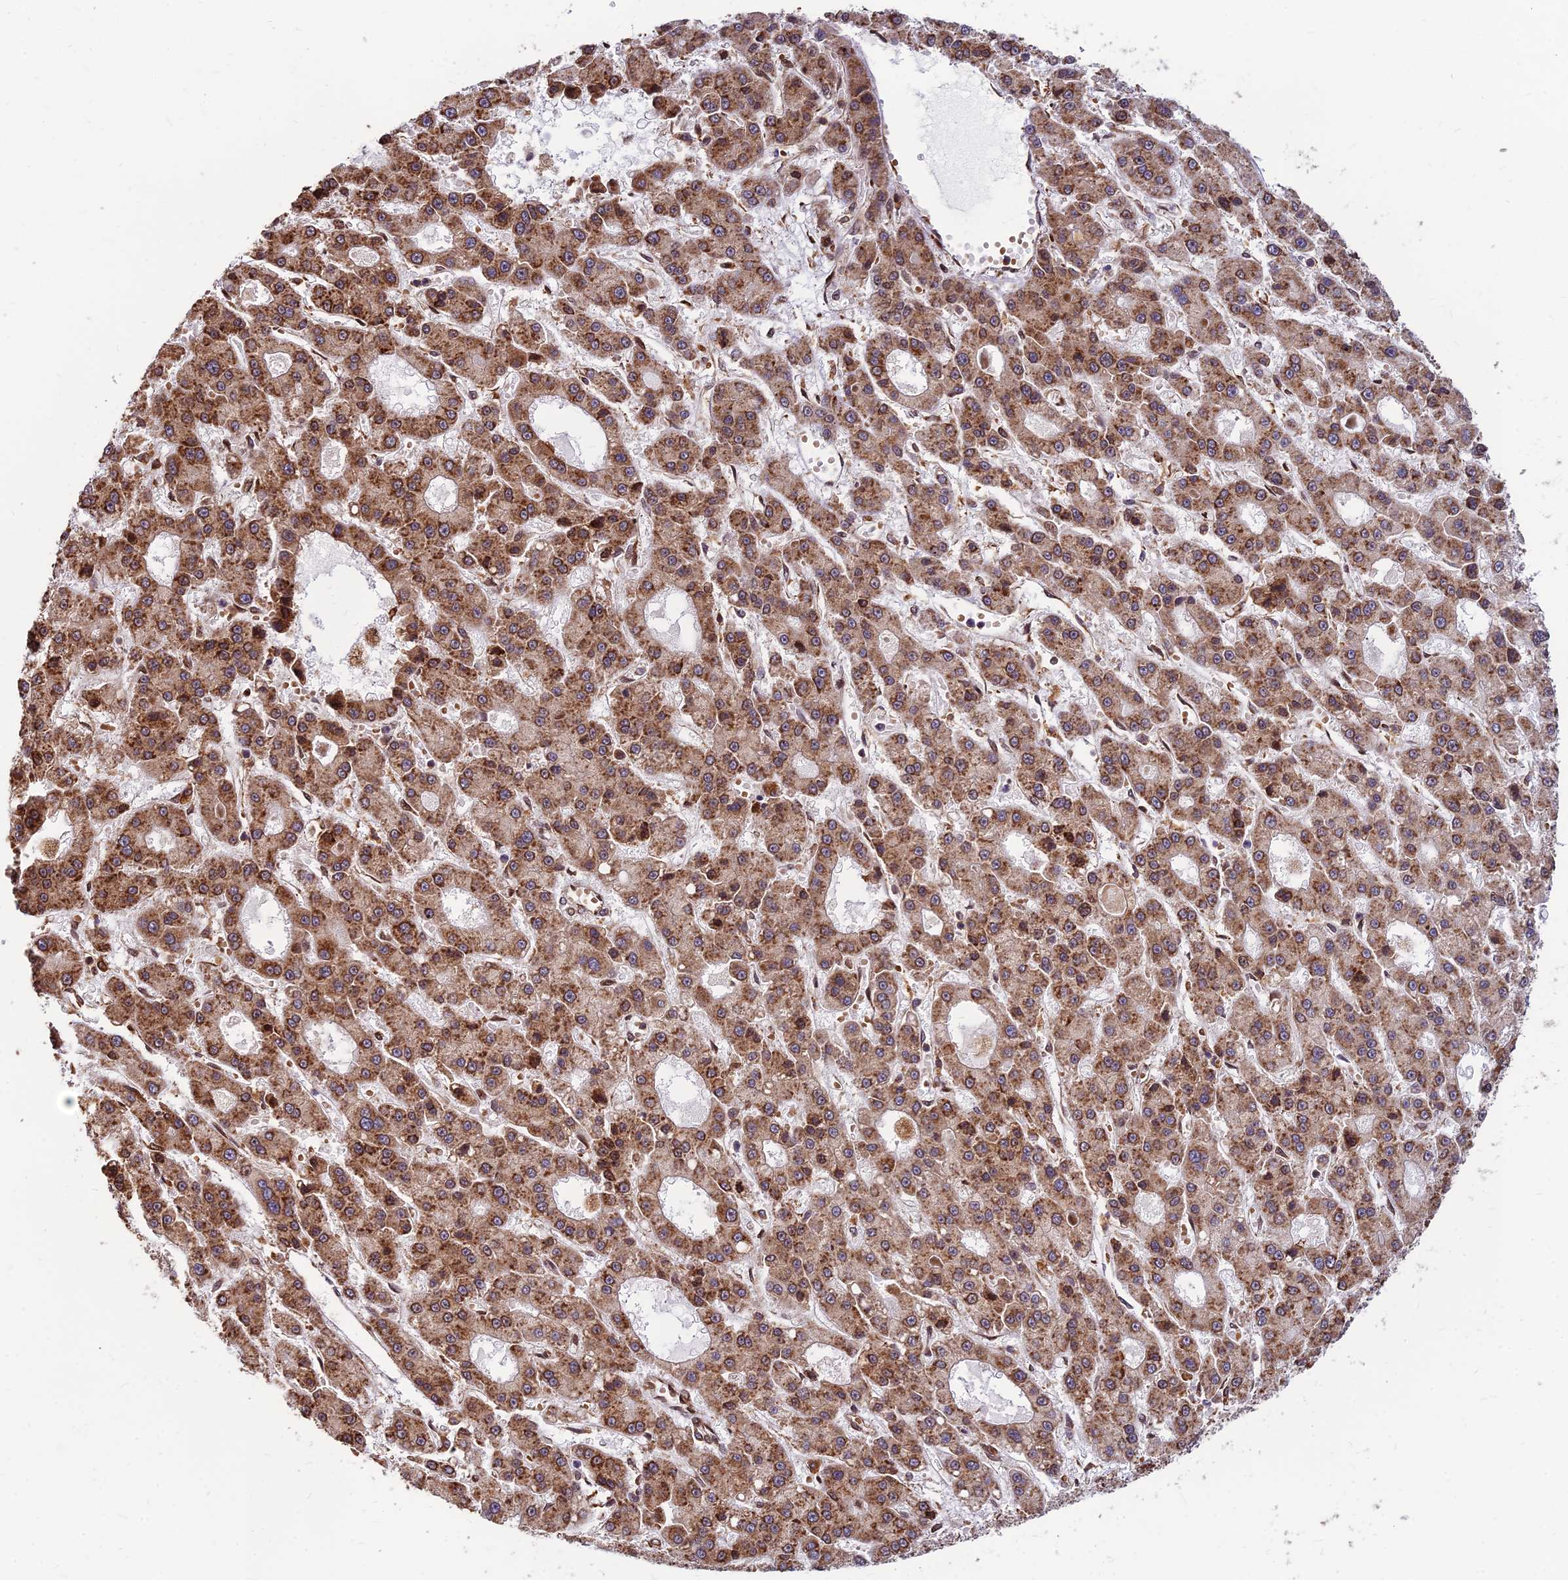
{"staining": {"intensity": "strong", "quantity": ">75%", "location": "cytoplasmic/membranous"}, "tissue": "liver cancer", "cell_type": "Tumor cells", "image_type": "cancer", "snomed": [{"axis": "morphology", "description": "Carcinoma, Hepatocellular, NOS"}, {"axis": "topography", "description": "Liver"}], "caption": "Liver cancer stained with a brown dye reveals strong cytoplasmic/membranous positive positivity in about >75% of tumor cells.", "gene": "CCT6B", "patient": {"sex": "male", "age": 70}}